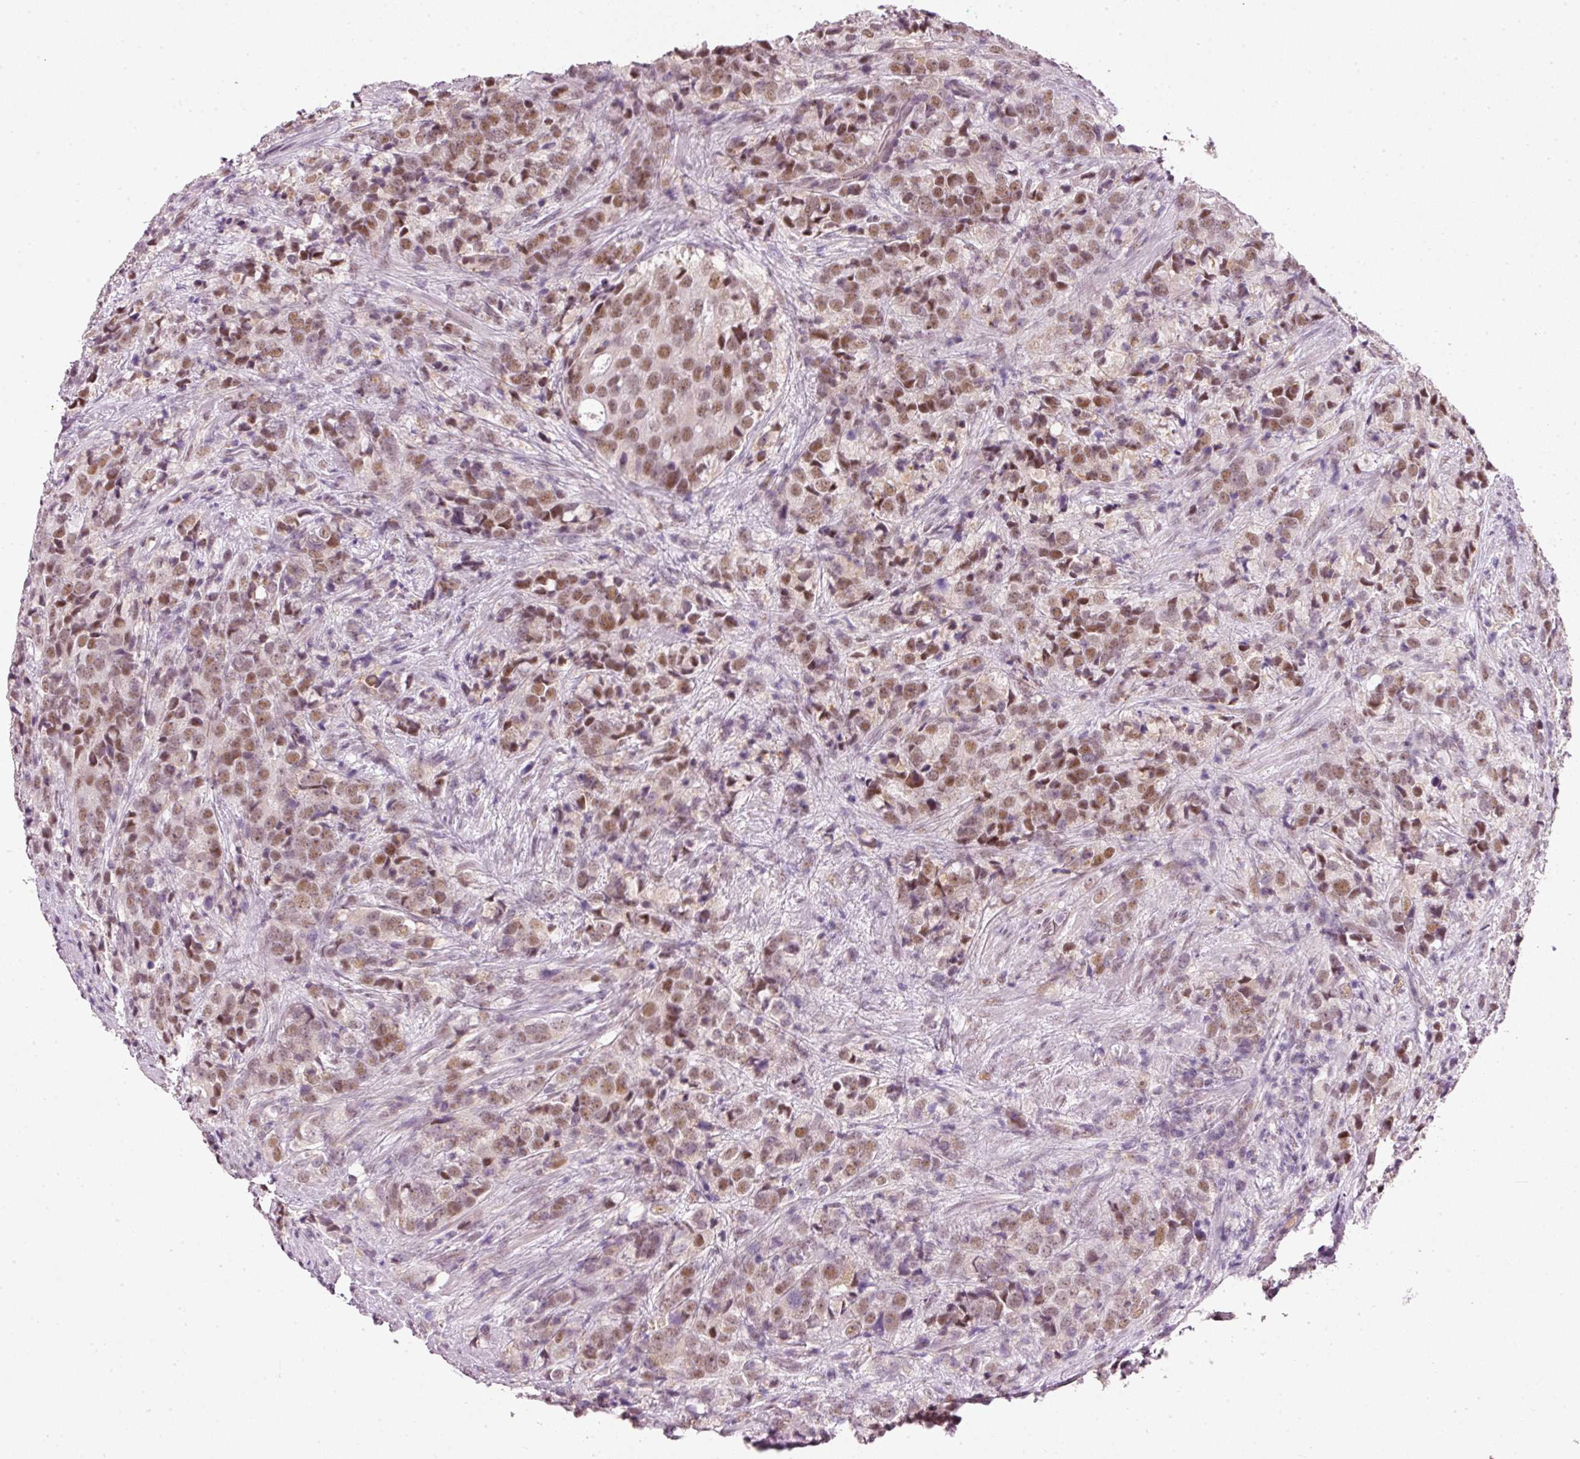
{"staining": {"intensity": "moderate", "quantity": "25%-75%", "location": "nuclear"}, "tissue": "prostate cancer", "cell_type": "Tumor cells", "image_type": "cancer", "snomed": [{"axis": "morphology", "description": "Adenocarcinoma, High grade"}, {"axis": "topography", "description": "Prostate"}], "caption": "A brown stain highlights moderate nuclear staining of a protein in human prostate cancer tumor cells. Nuclei are stained in blue.", "gene": "FSTL3", "patient": {"sex": "male", "age": 62}}